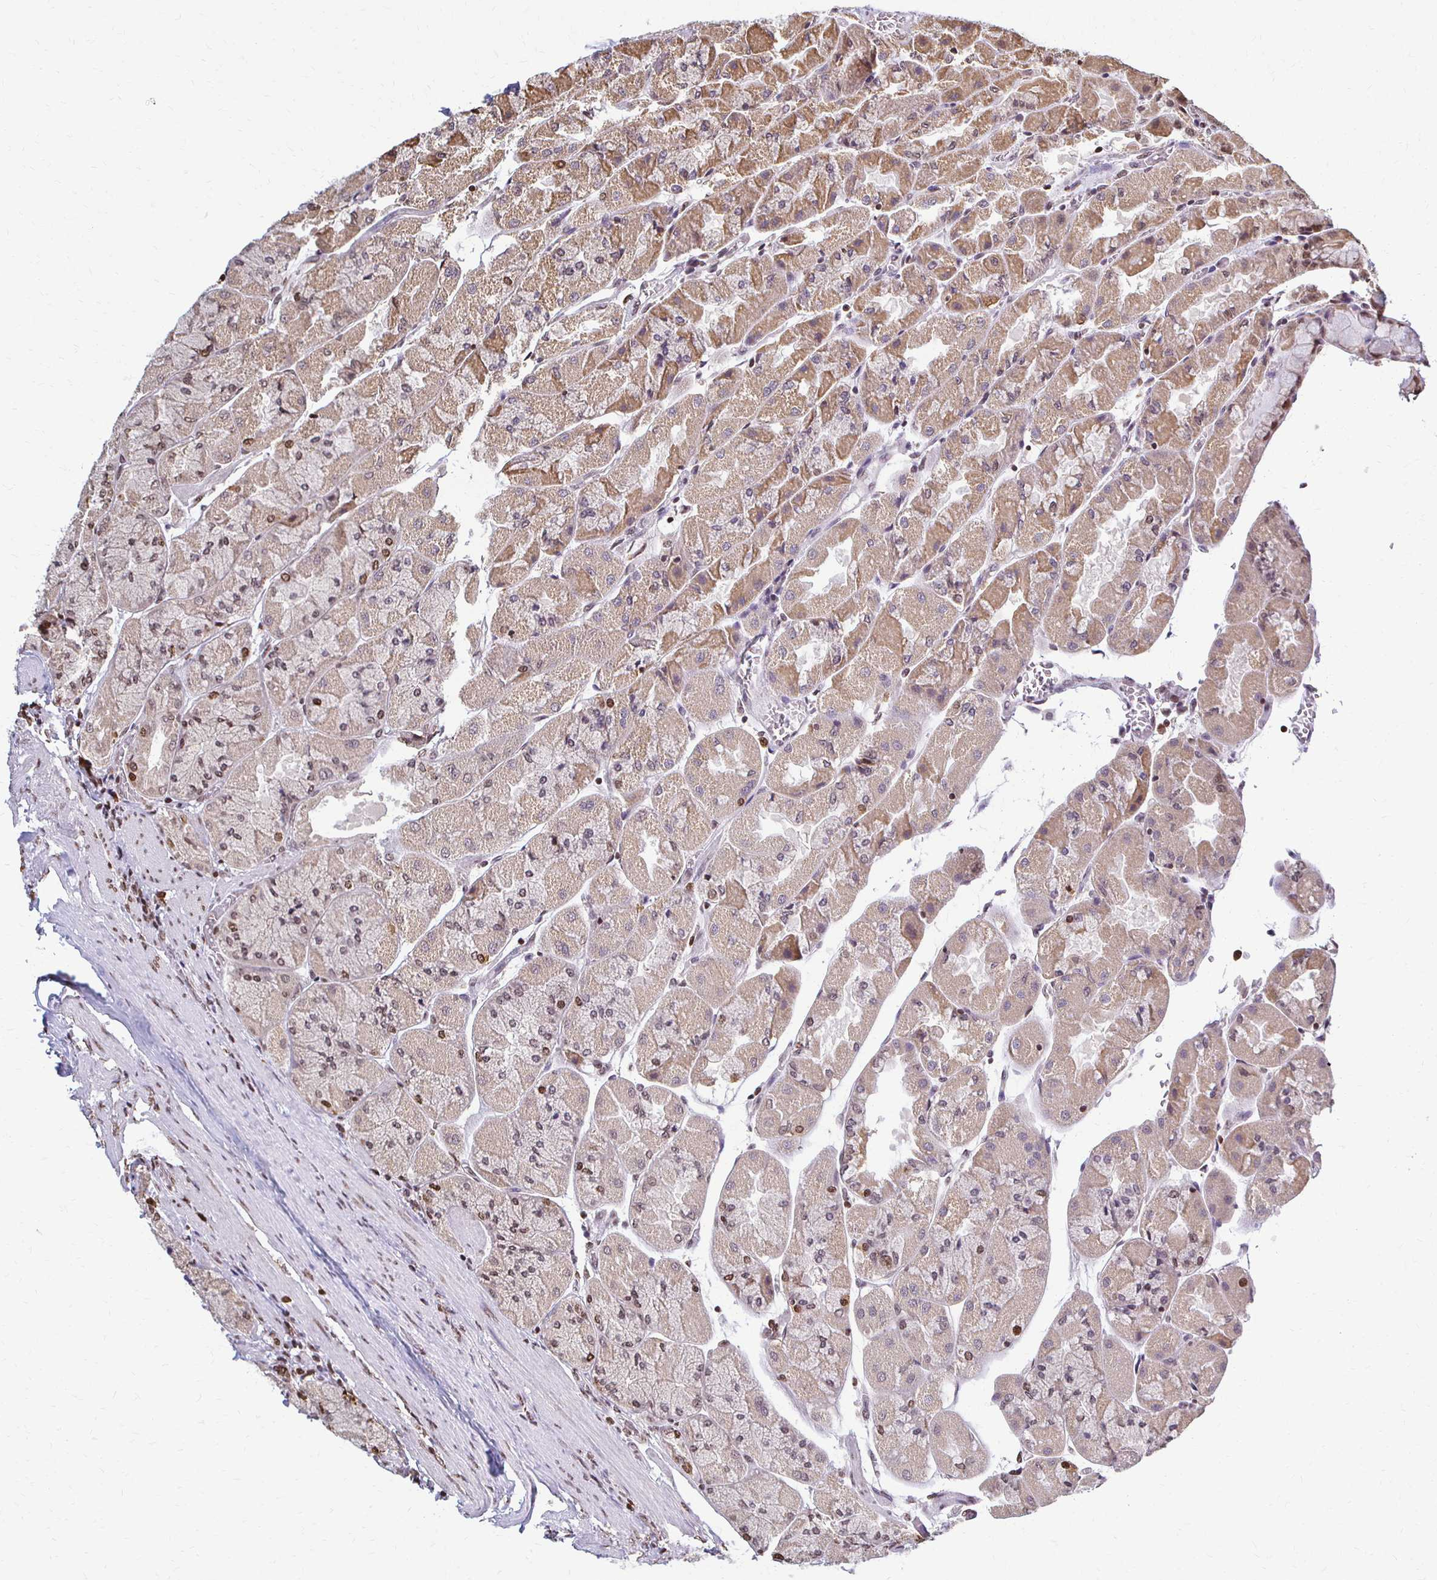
{"staining": {"intensity": "moderate", "quantity": "25%-75%", "location": "cytoplasmic/membranous,nuclear"}, "tissue": "stomach", "cell_type": "Glandular cells", "image_type": "normal", "snomed": [{"axis": "morphology", "description": "Normal tissue, NOS"}, {"axis": "topography", "description": "Stomach"}], "caption": "A histopathology image showing moderate cytoplasmic/membranous,nuclear staining in approximately 25%-75% of glandular cells in unremarkable stomach, as visualized by brown immunohistochemical staining.", "gene": "HOXA9", "patient": {"sex": "female", "age": 61}}